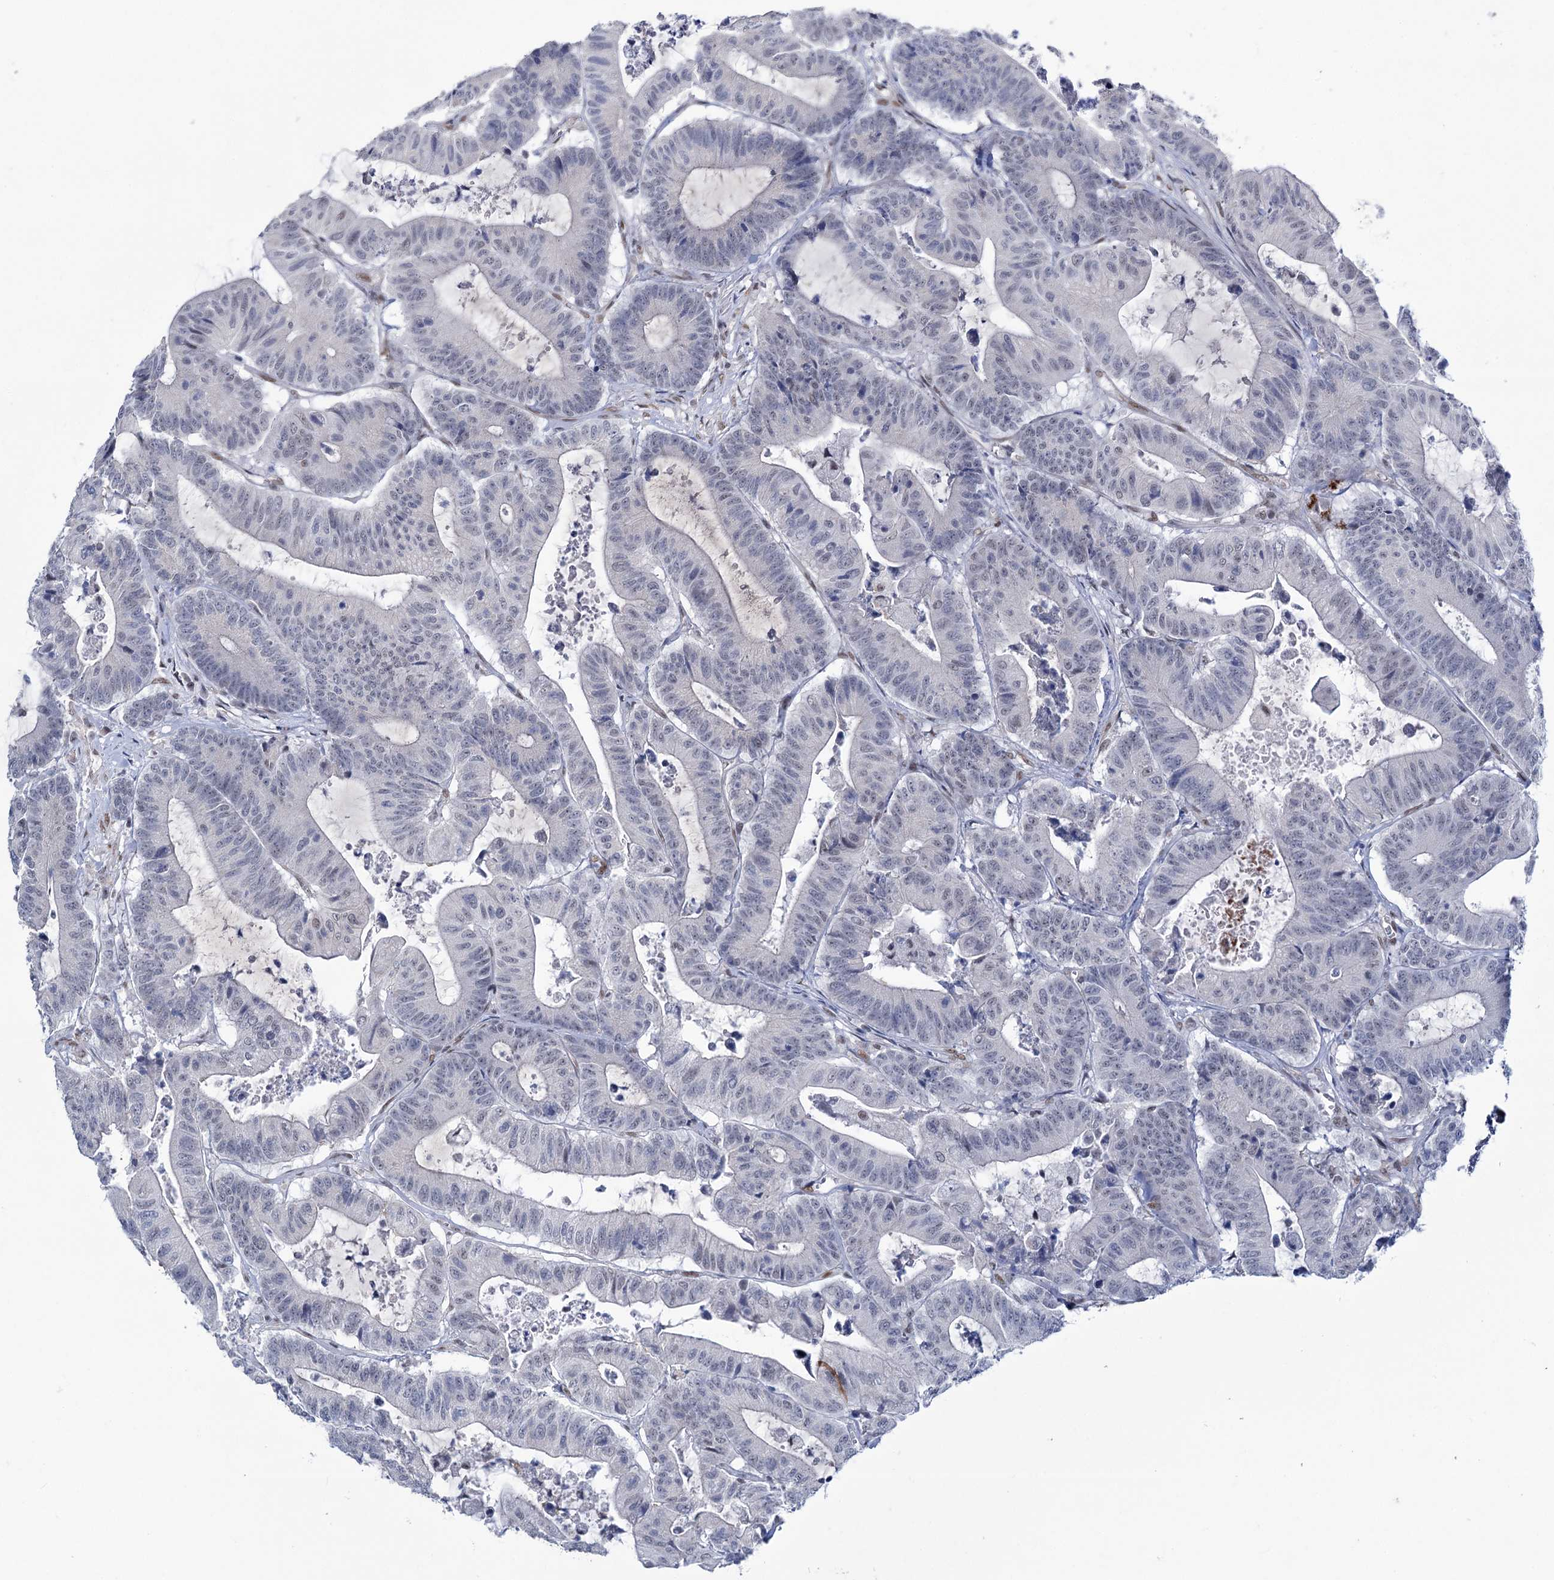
{"staining": {"intensity": "negative", "quantity": "none", "location": "none"}, "tissue": "colorectal cancer", "cell_type": "Tumor cells", "image_type": "cancer", "snomed": [{"axis": "morphology", "description": "Adenocarcinoma, NOS"}, {"axis": "topography", "description": "Colon"}], "caption": "Immunohistochemistry photomicrograph of colorectal adenocarcinoma stained for a protein (brown), which displays no expression in tumor cells.", "gene": "FAM53A", "patient": {"sex": "female", "age": 84}}